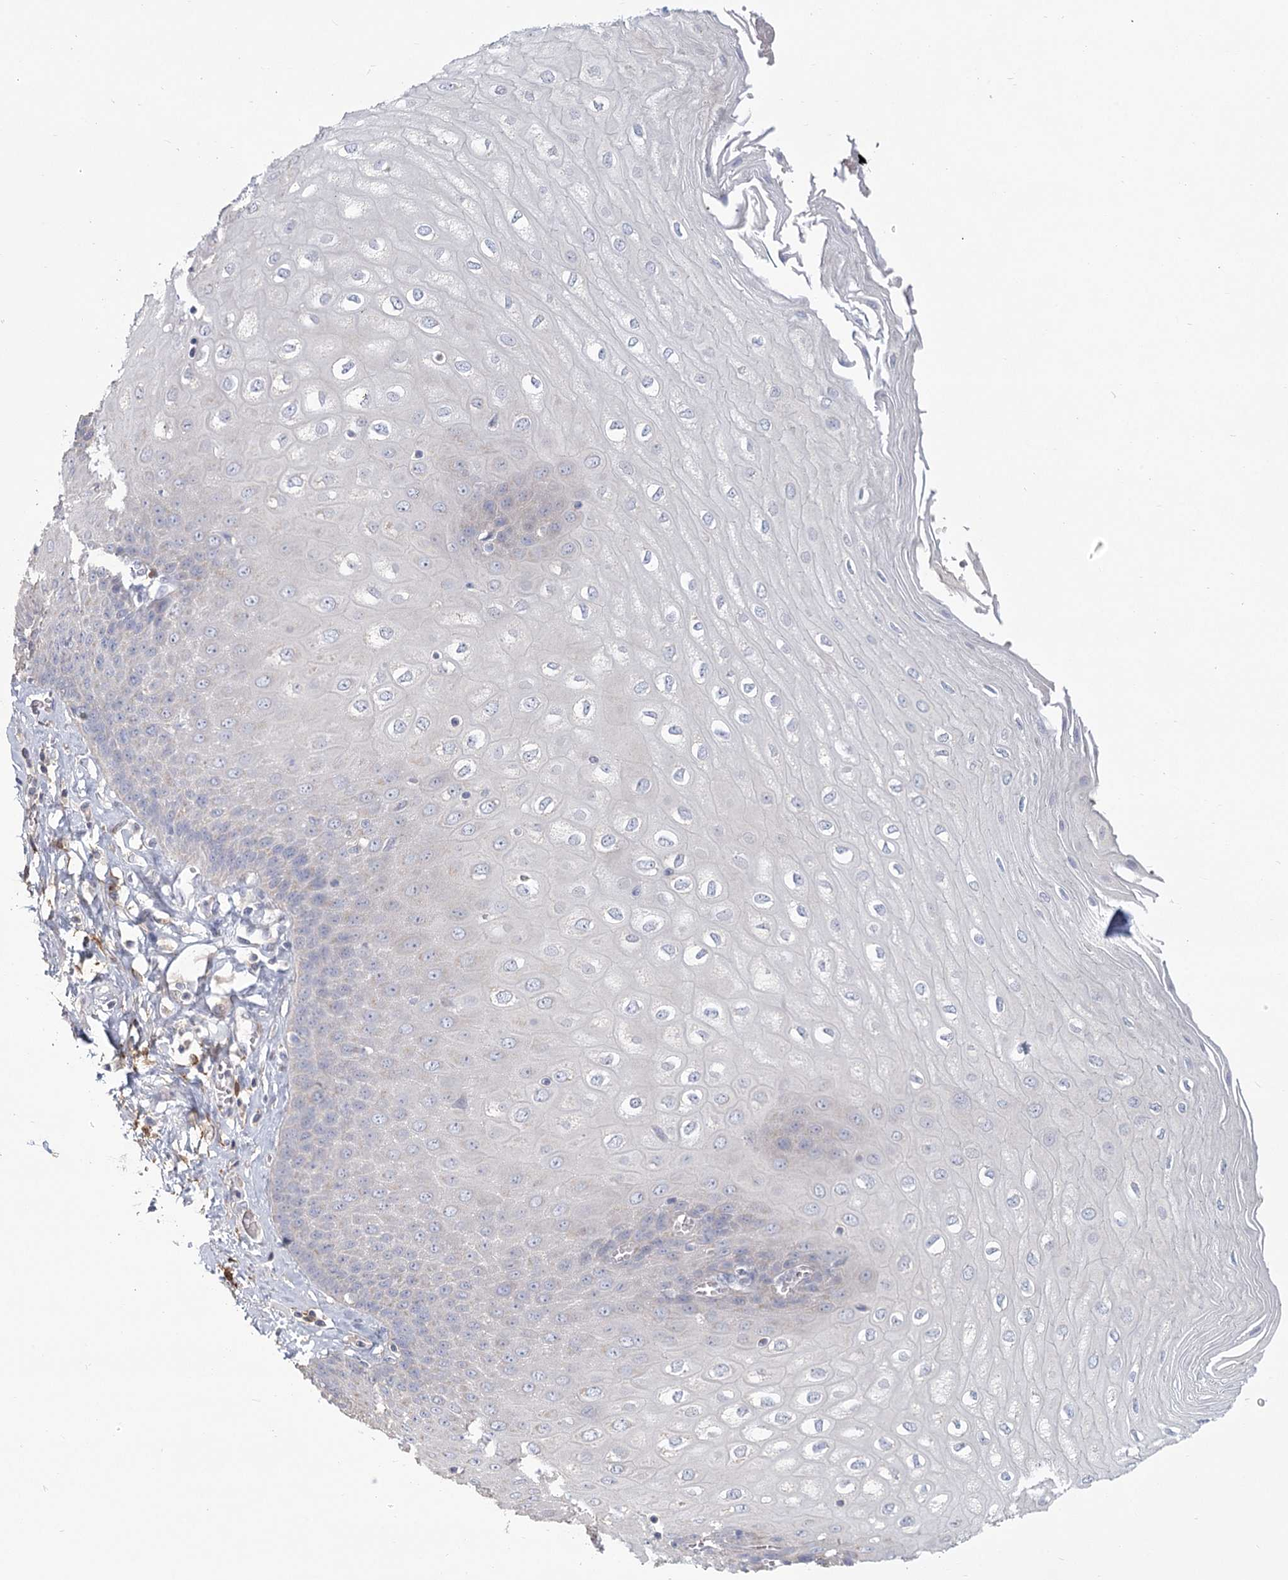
{"staining": {"intensity": "negative", "quantity": "none", "location": "none"}, "tissue": "esophagus", "cell_type": "Squamous epithelial cells", "image_type": "normal", "snomed": [{"axis": "morphology", "description": "Normal tissue, NOS"}, {"axis": "topography", "description": "Esophagus"}], "caption": "This is a micrograph of IHC staining of normal esophagus, which shows no staining in squamous epithelial cells.", "gene": "CNTLN", "patient": {"sex": "male", "age": 60}}